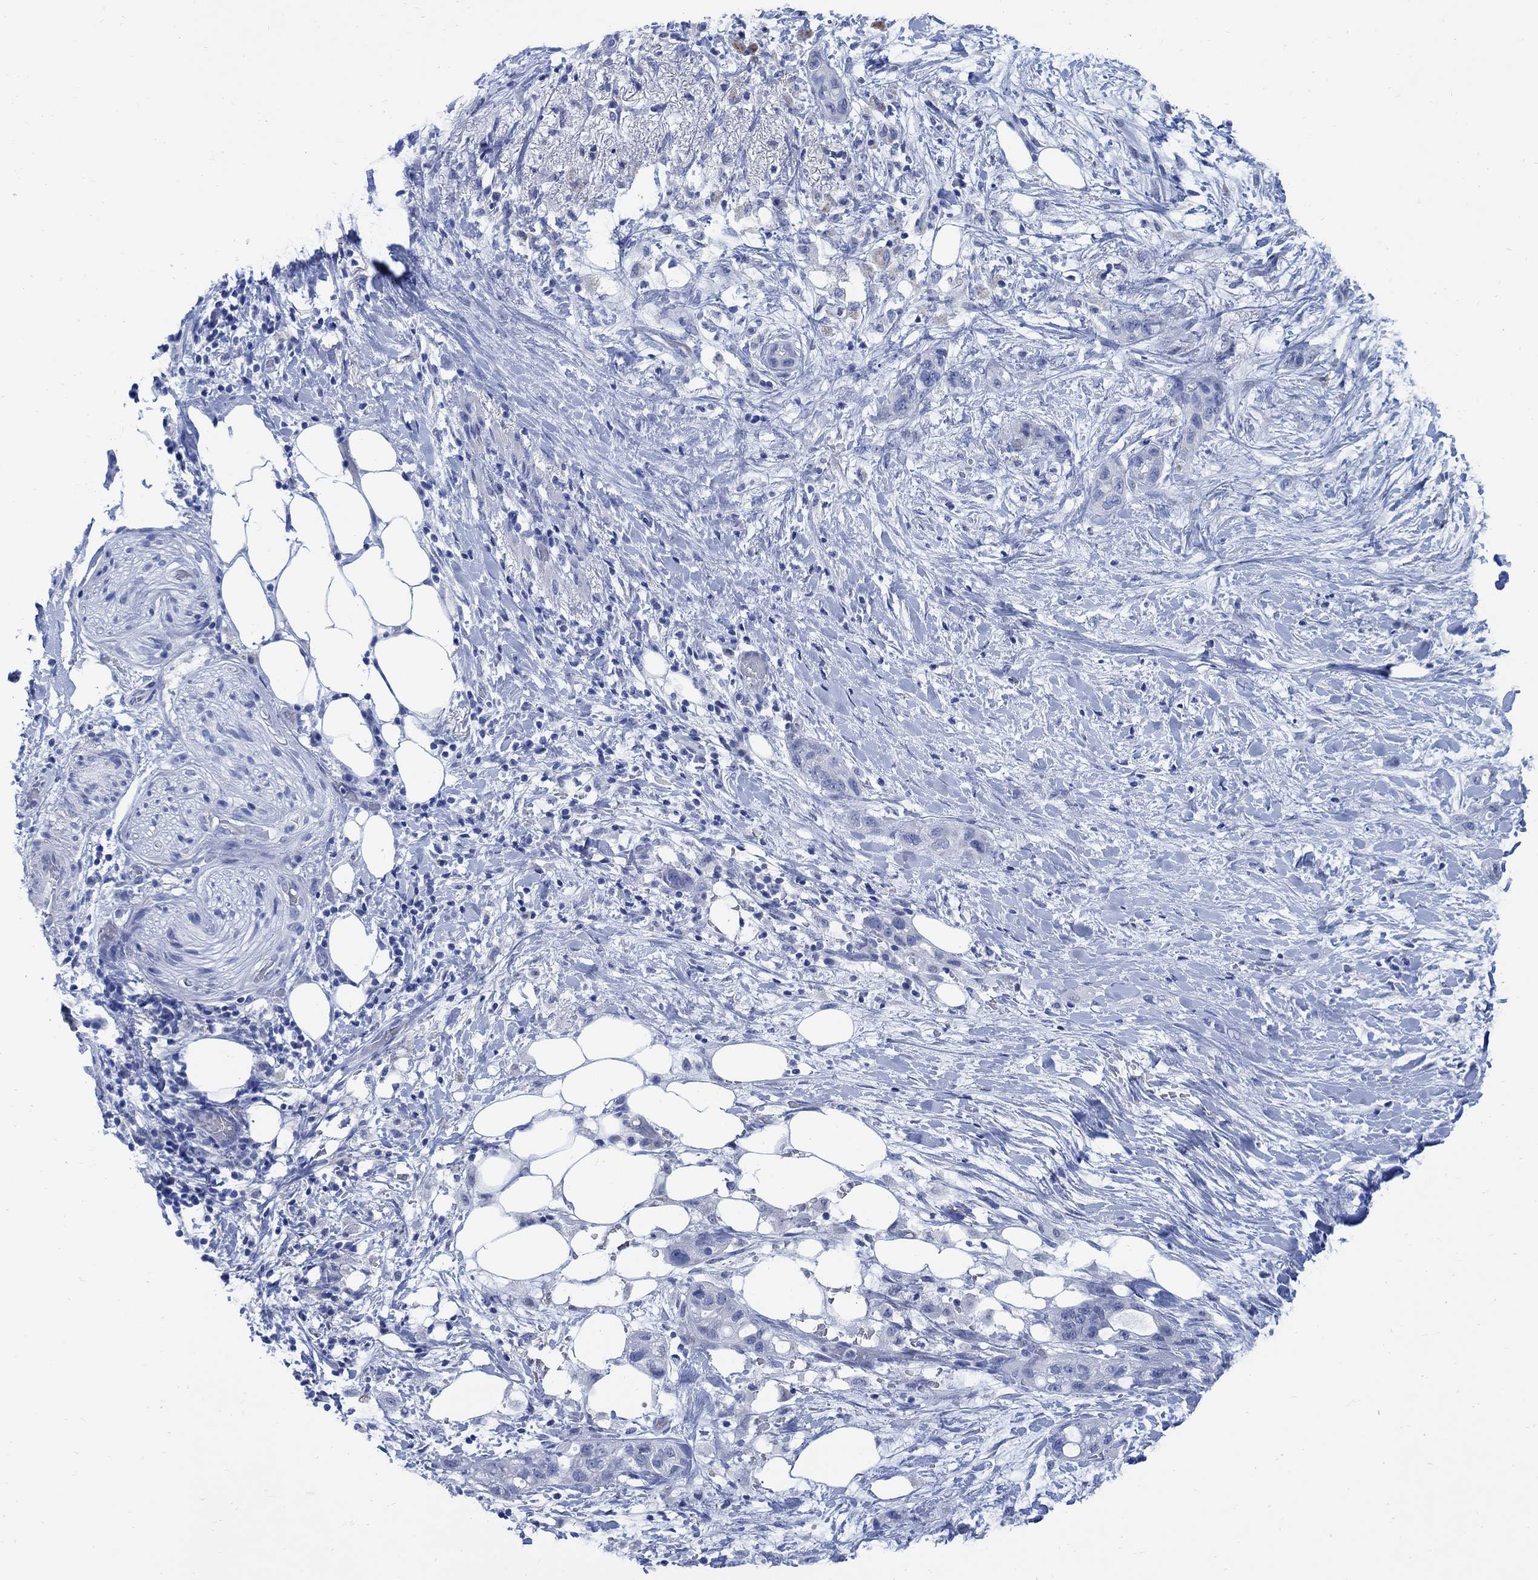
{"staining": {"intensity": "negative", "quantity": "none", "location": "none"}, "tissue": "pancreatic cancer", "cell_type": "Tumor cells", "image_type": "cancer", "snomed": [{"axis": "morphology", "description": "Adenocarcinoma, NOS"}, {"axis": "topography", "description": "Pancreas"}], "caption": "This is a histopathology image of immunohistochemistry (IHC) staining of pancreatic cancer (adenocarcinoma), which shows no staining in tumor cells.", "gene": "CAMK2N1", "patient": {"sex": "female", "age": 72}}